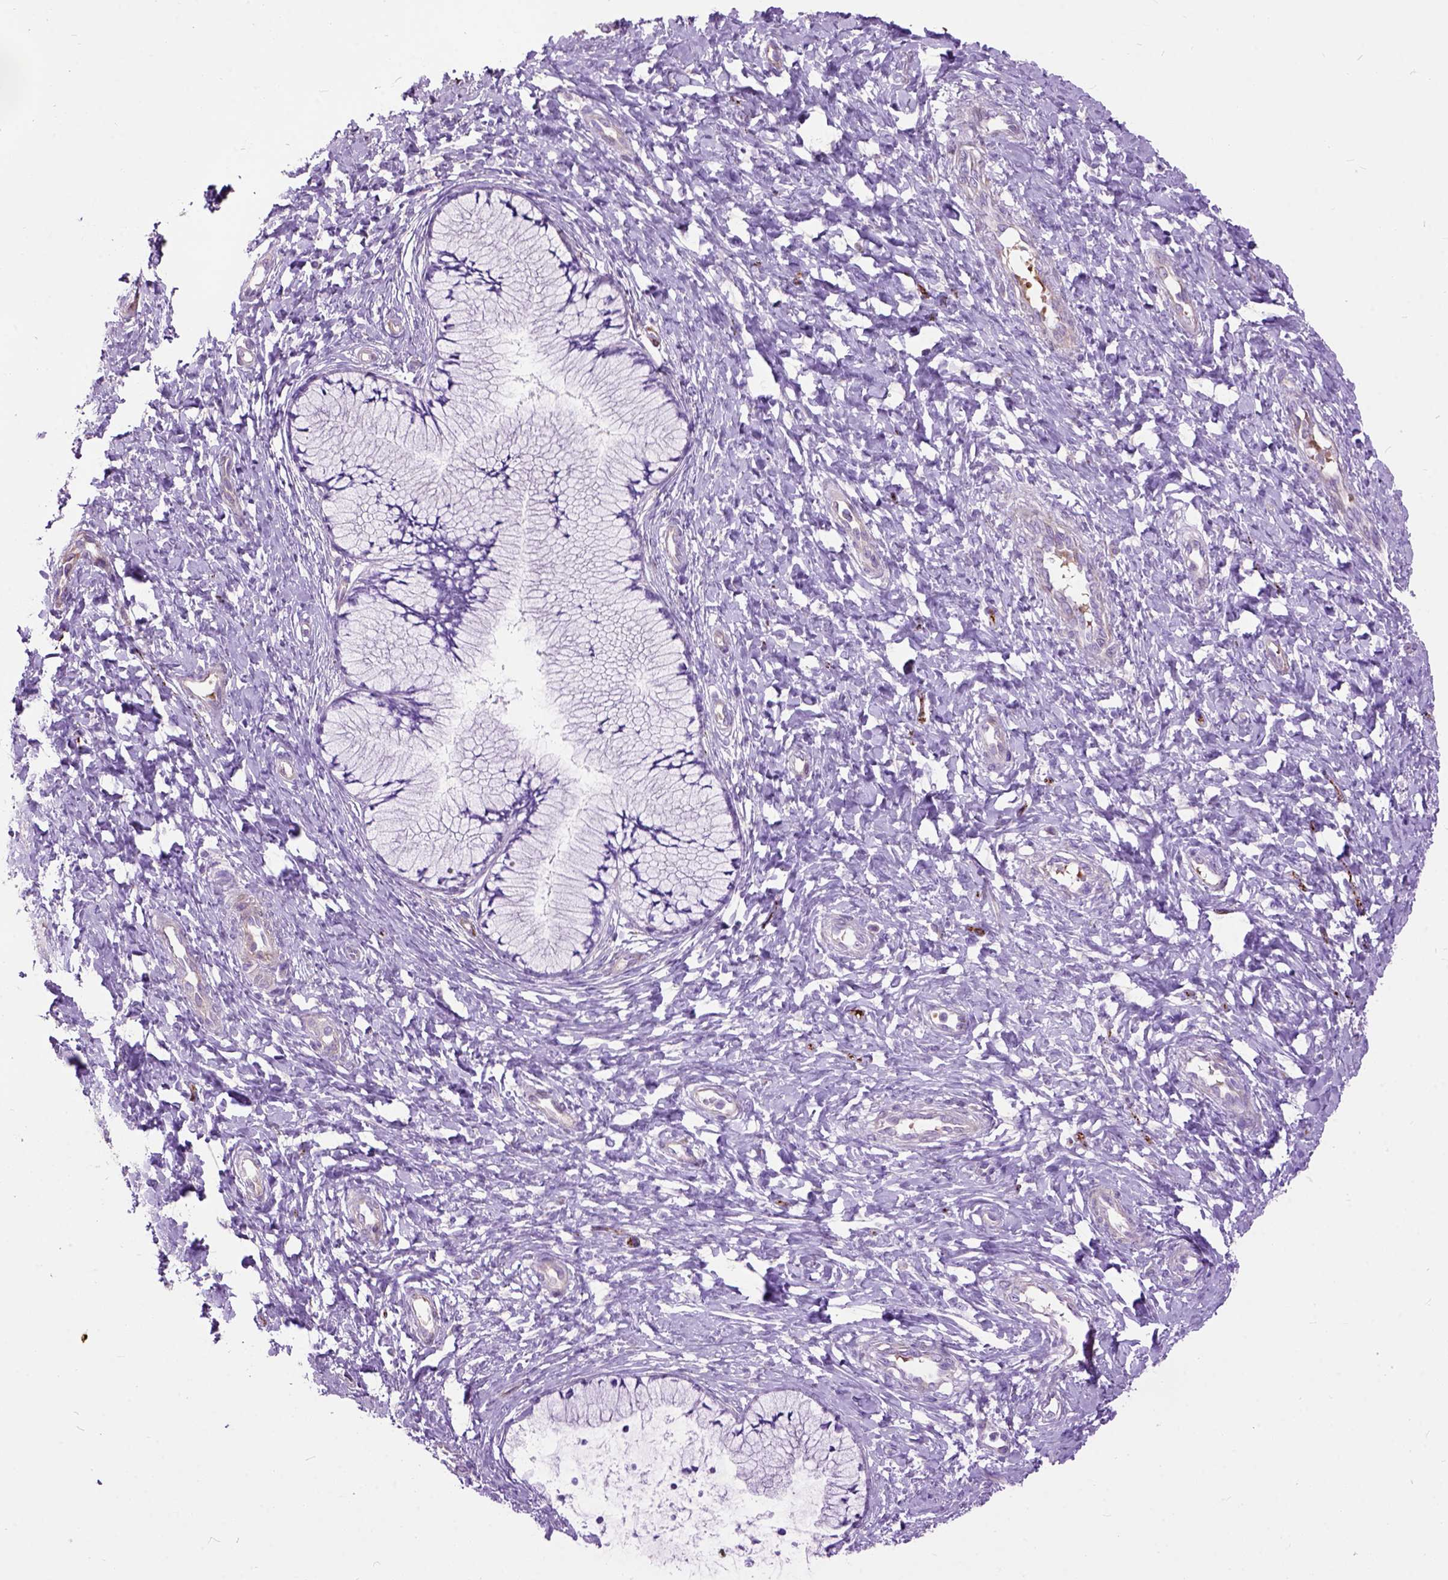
{"staining": {"intensity": "negative", "quantity": "none", "location": "none"}, "tissue": "cervix", "cell_type": "Glandular cells", "image_type": "normal", "snomed": [{"axis": "morphology", "description": "Normal tissue, NOS"}, {"axis": "topography", "description": "Cervix"}], "caption": "Protein analysis of normal cervix exhibits no significant positivity in glandular cells. (Immunohistochemistry, brightfield microscopy, high magnification).", "gene": "MAPT", "patient": {"sex": "female", "age": 37}}